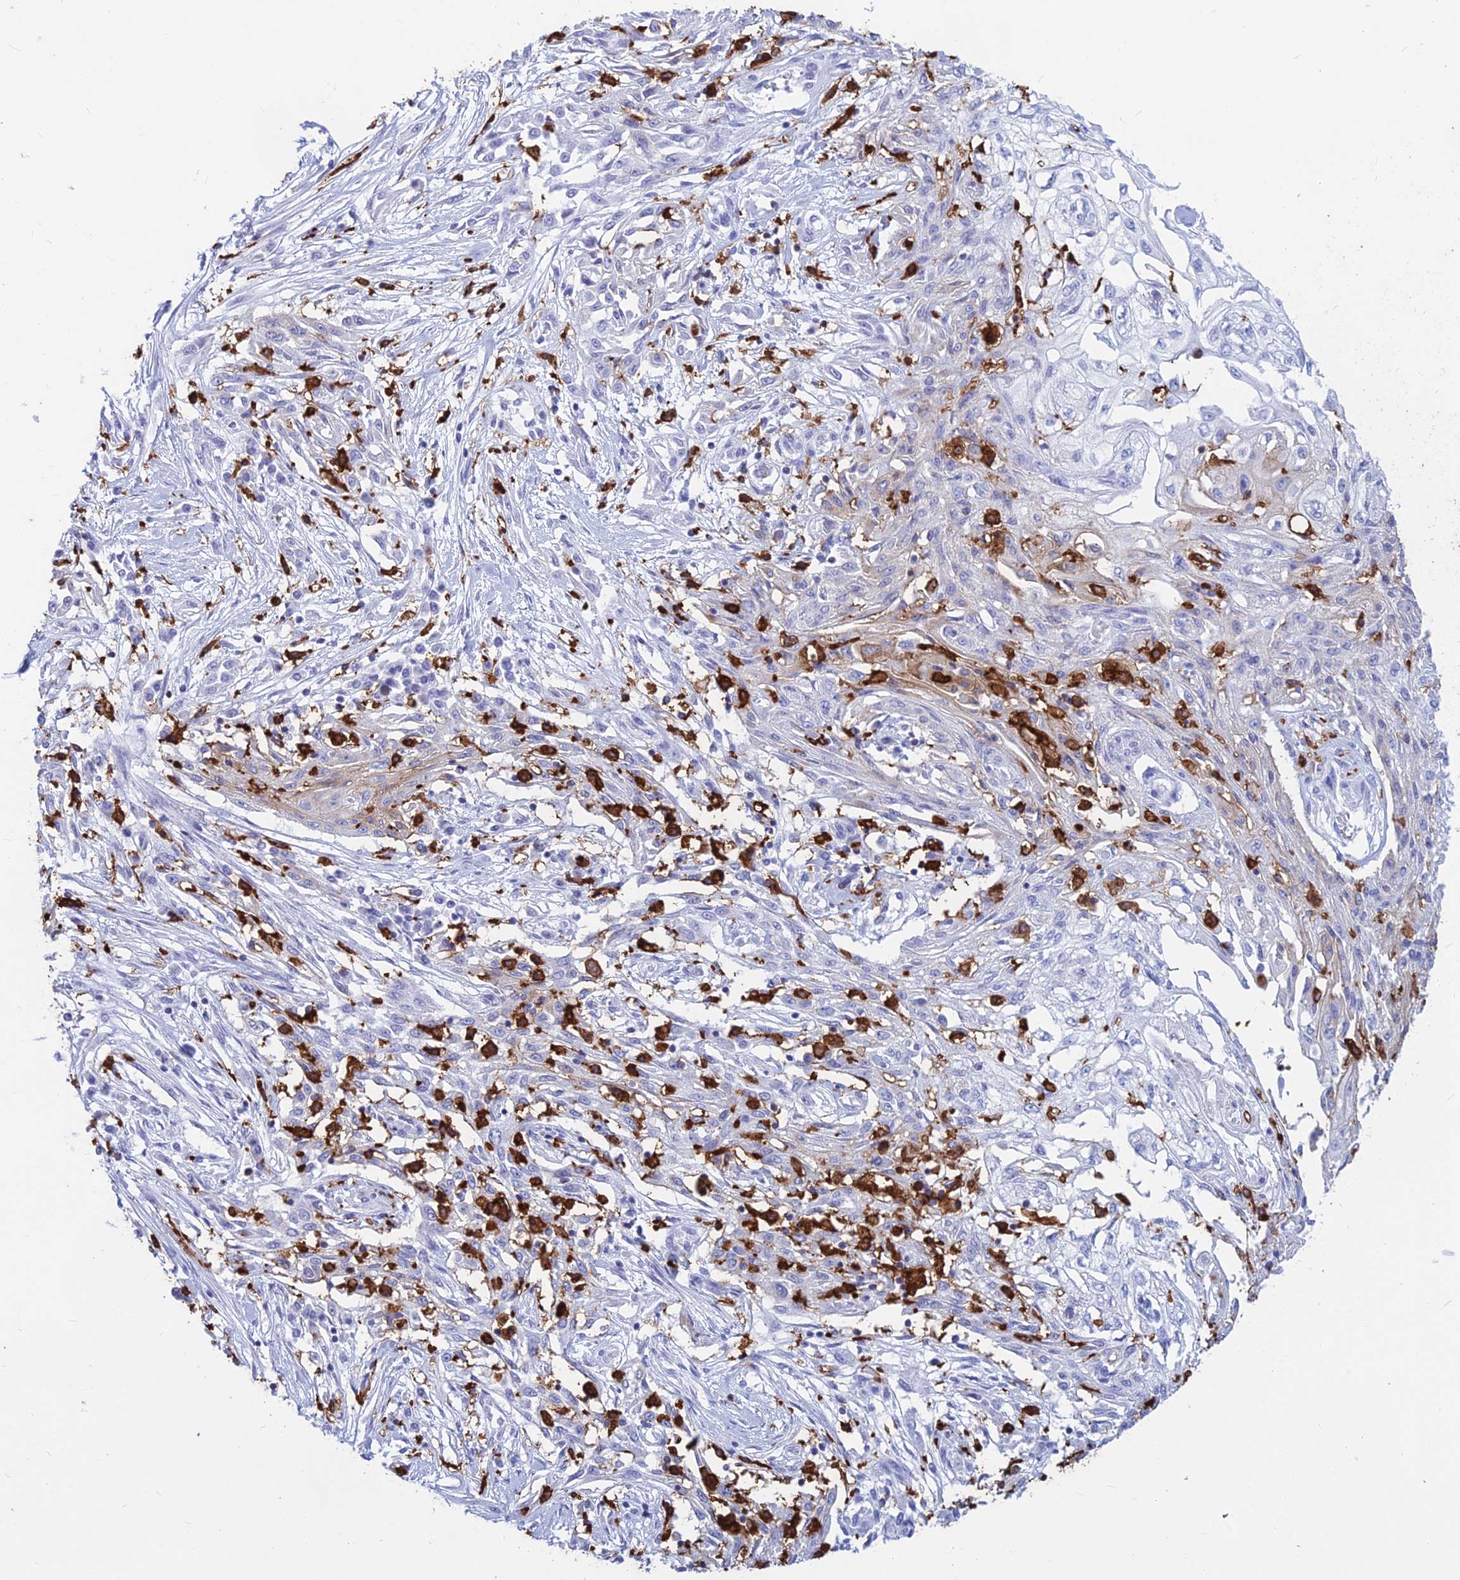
{"staining": {"intensity": "negative", "quantity": "none", "location": "none"}, "tissue": "skin cancer", "cell_type": "Tumor cells", "image_type": "cancer", "snomed": [{"axis": "morphology", "description": "Squamous cell carcinoma, NOS"}, {"axis": "morphology", "description": "Squamous cell carcinoma, metastatic, NOS"}, {"axis": "topography", "description": "Skin"}, {"axis": "topography", "description": "Lymph node"}], "caption": "The micrograph displays no significant staining in tumor cells of metastatic squamous cell carcinoma (skin).", "gene": "HLA-DRB1", "patient": {"sex": "male", "age": 75}}